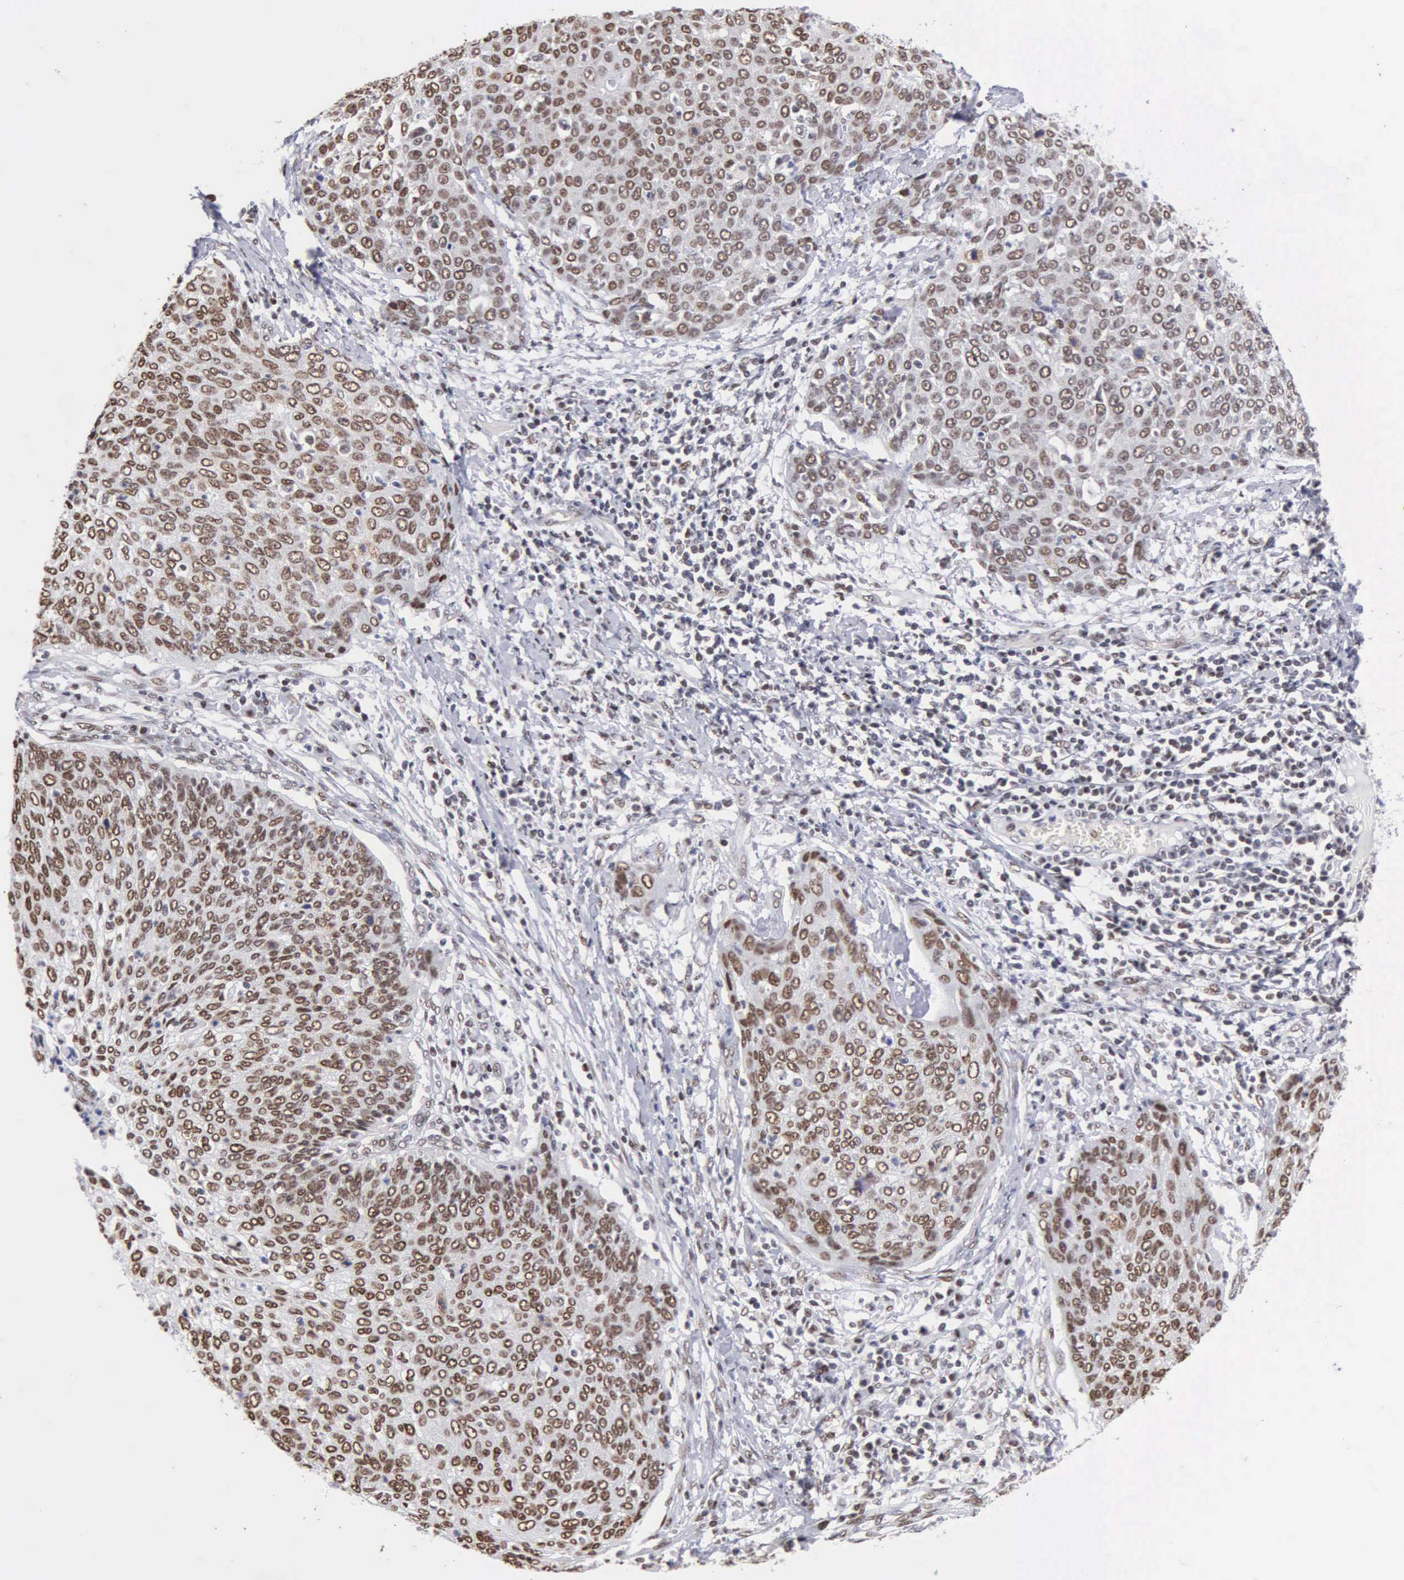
{"staining": {"intensity": "moderate", "quantity": ">75%", "location": "nuclear"}, "tissue": "cervical cancer", "cell_type": "Tumor cells", "image_type": "cancer", "snomed": [{"axis": "morphology", "description": "Squamous cell carcinoma, NOS"}, {"axis": "topography", "description": "Cervix"}], "caption": "Protein analysis of cervical cancer tissue demonstrates moderate nuclear positivity in about >75% of tumor cells.", "gene": "CCNG1", "patient": {"sex": "female", "age": 38}}